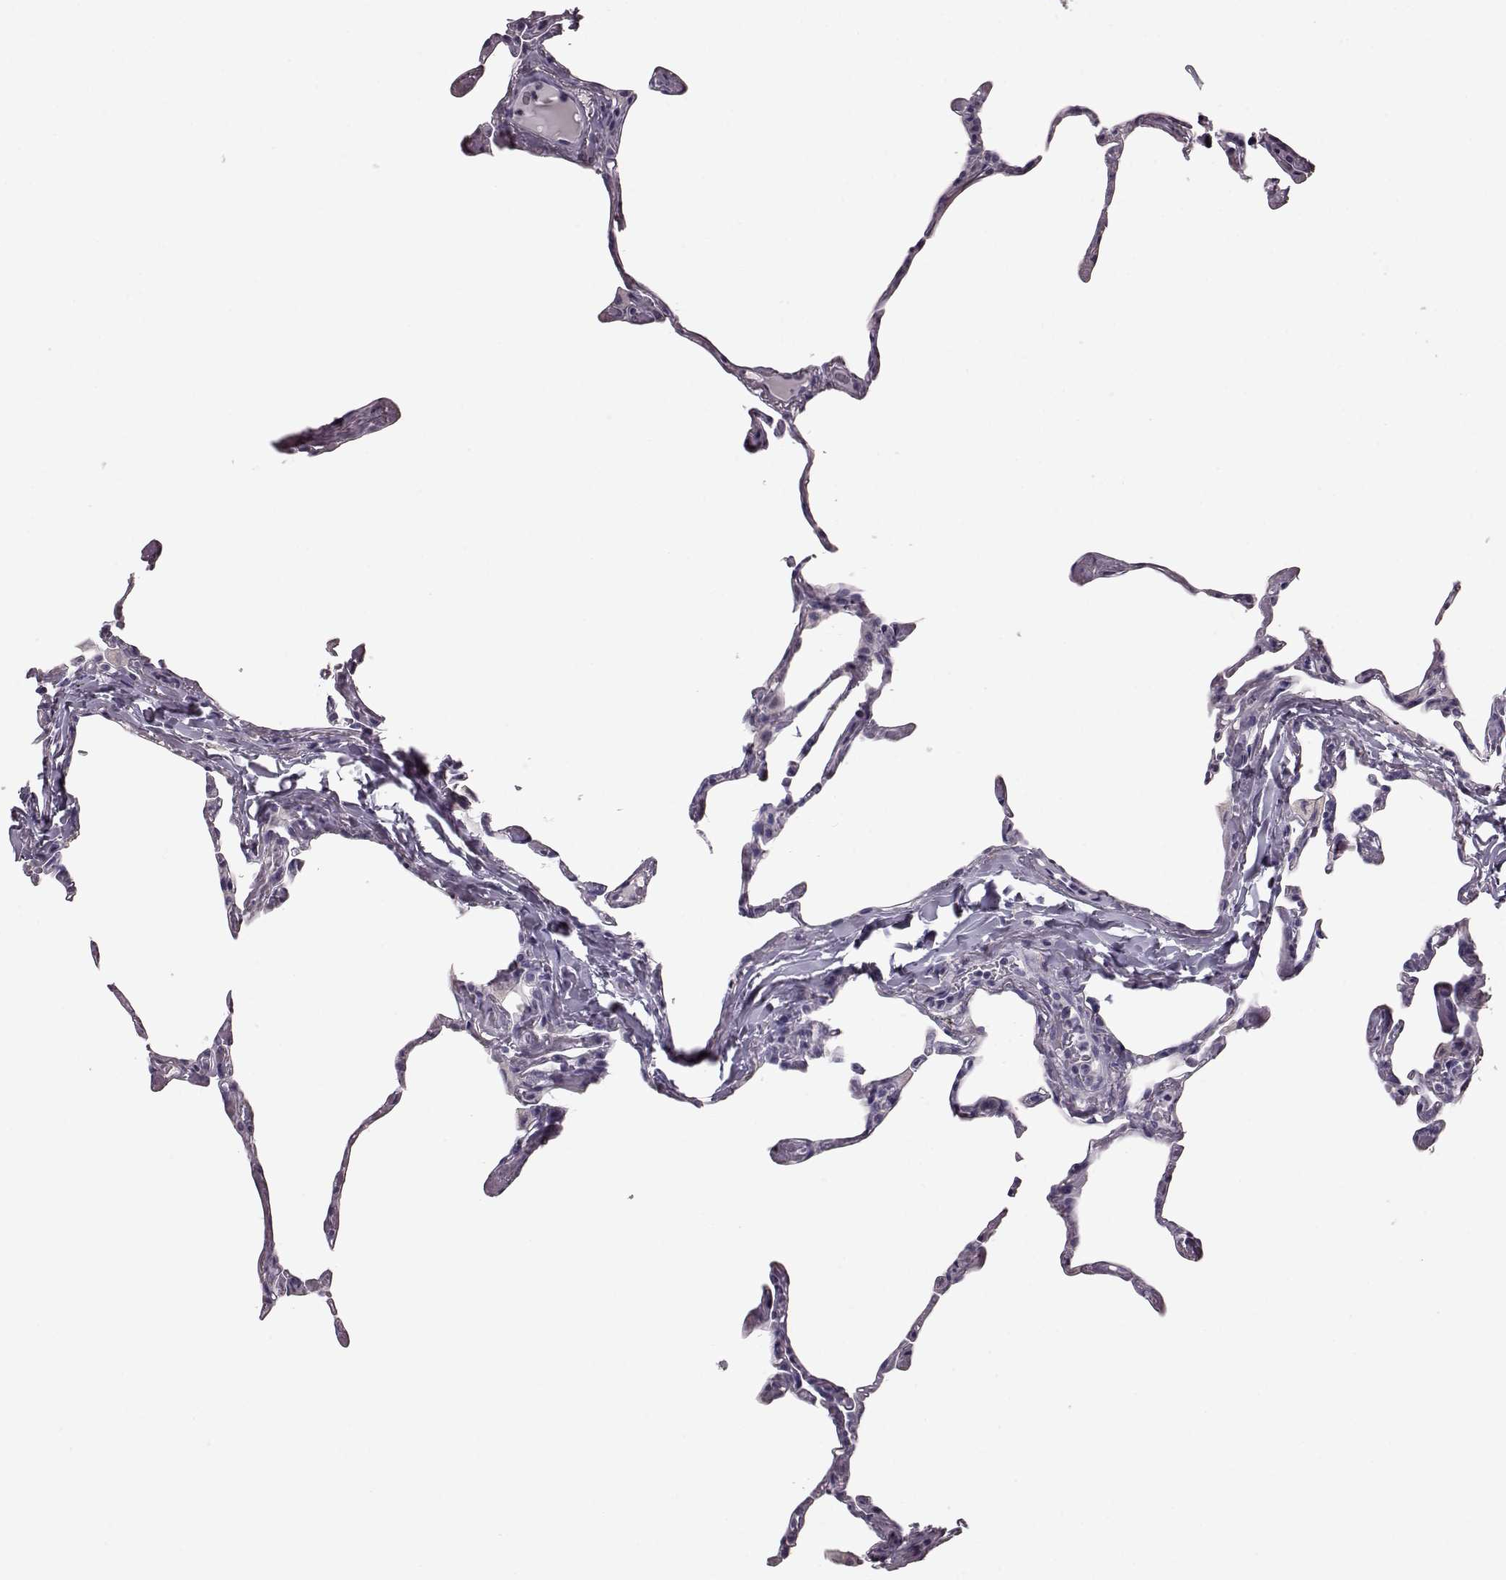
{"staining": {"intensity": "negative", "quantity": "none", "location": "none"}, "tissue": "lung", "cell_type": "Alveolar cells", "image_type": "normal", "snomed": [{"axis": "morphology", "description": "Normal tissue, NOS"}, {"axis": "topography", "description": "Lung"}], "caption": "An IHC micrograph of normal lung is shown. There is no staining in alveolar cells of lung.", "gene": "CRYBA2", "patient": {"sex": "male", "age": 65}}